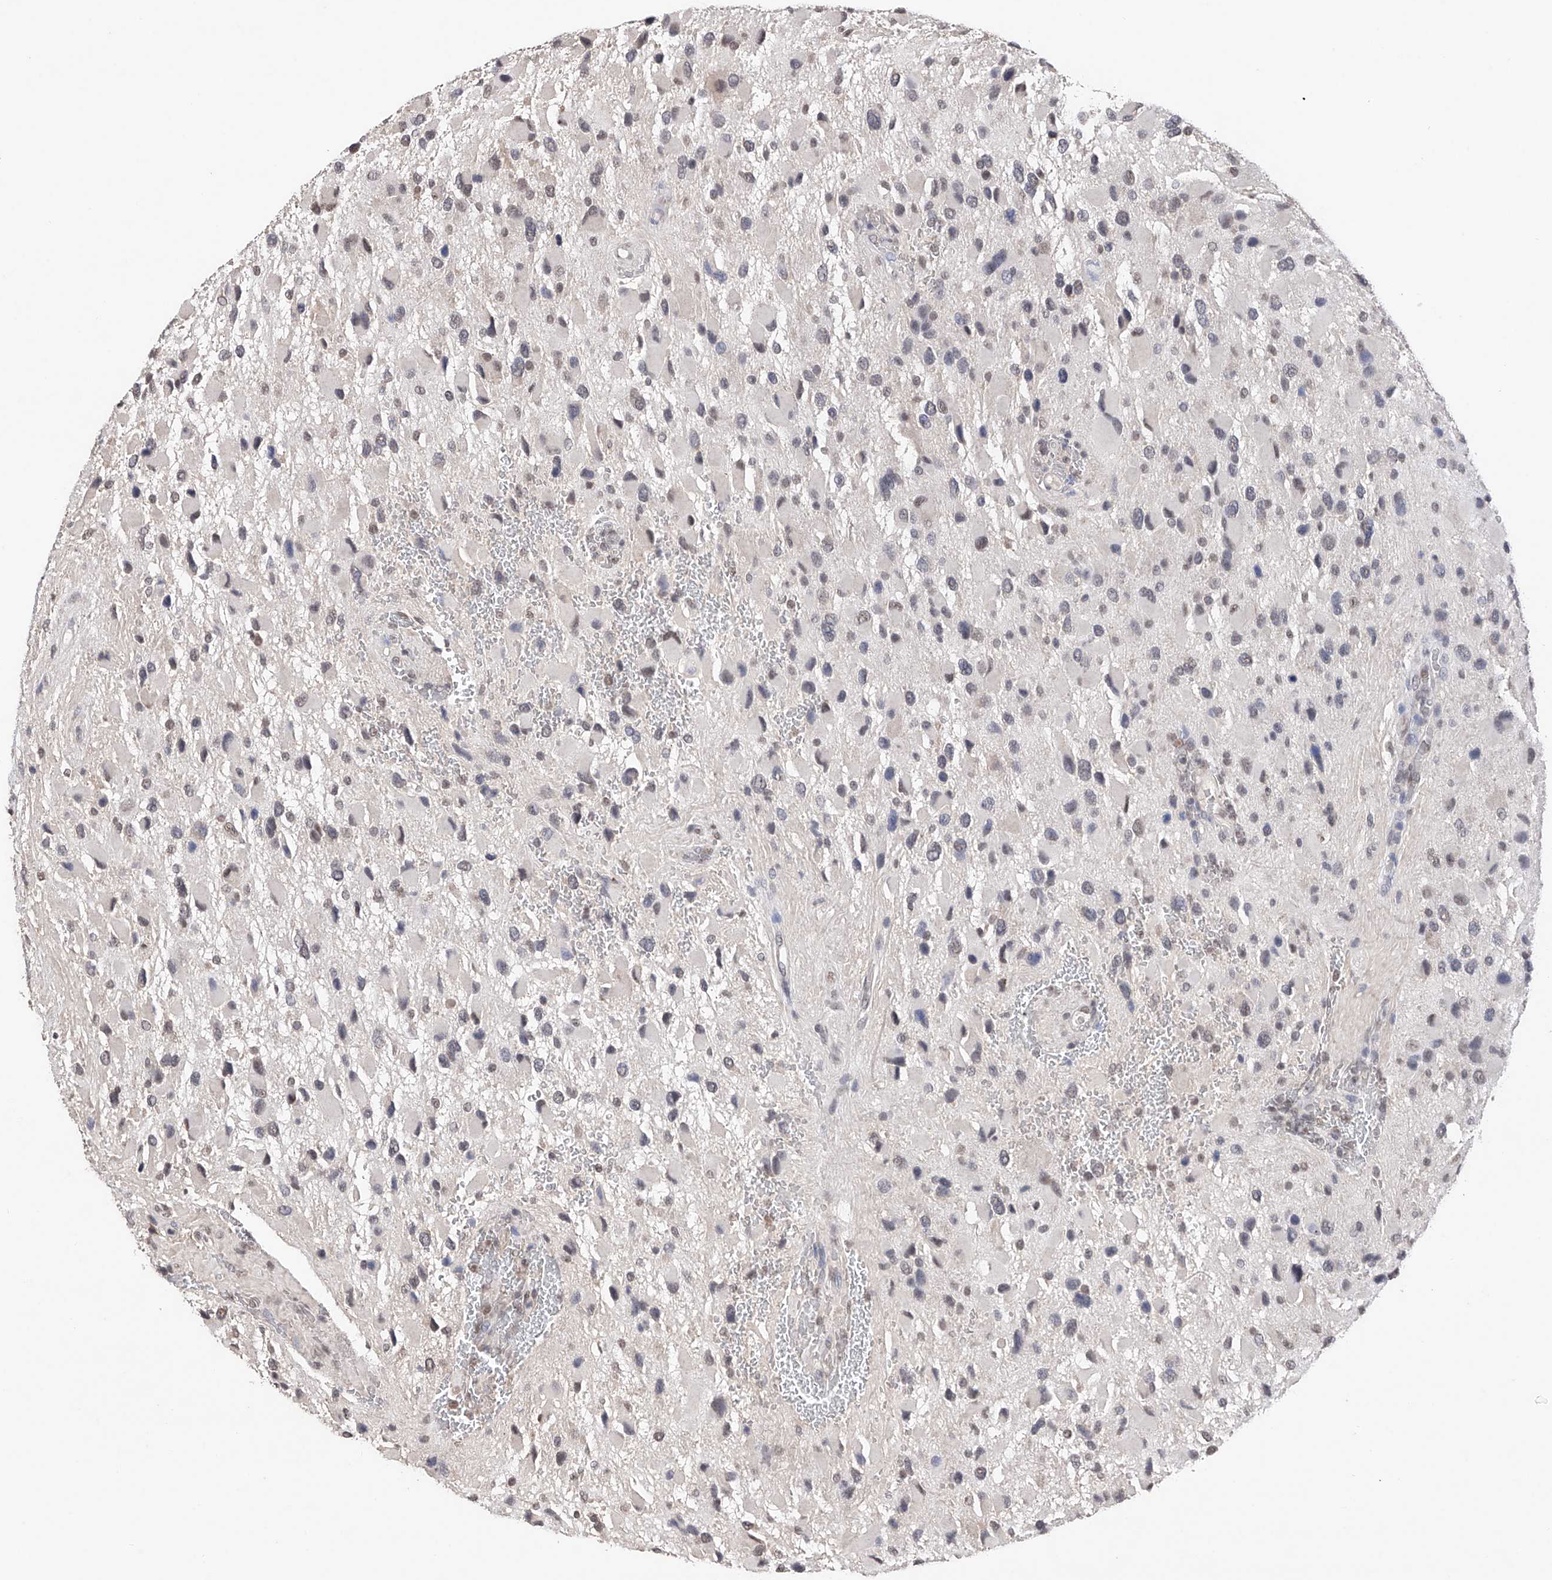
{"staining": {"intensity": "negative", "quantity": "none", "location": "none"}, "tissue": "glioma", "cell_type": "Tumor cells", "image_type": "cancer", "snomed": [{"axis": "morphology", "description": "Glioma, malignant, High grade"}, {"axis": "topography", "description": "Brain"}], "caption": "The image displays no staining of tumor cells in glioma.", "gene": "DMAP1", "patient": {"sex": "male", "age": 53}}